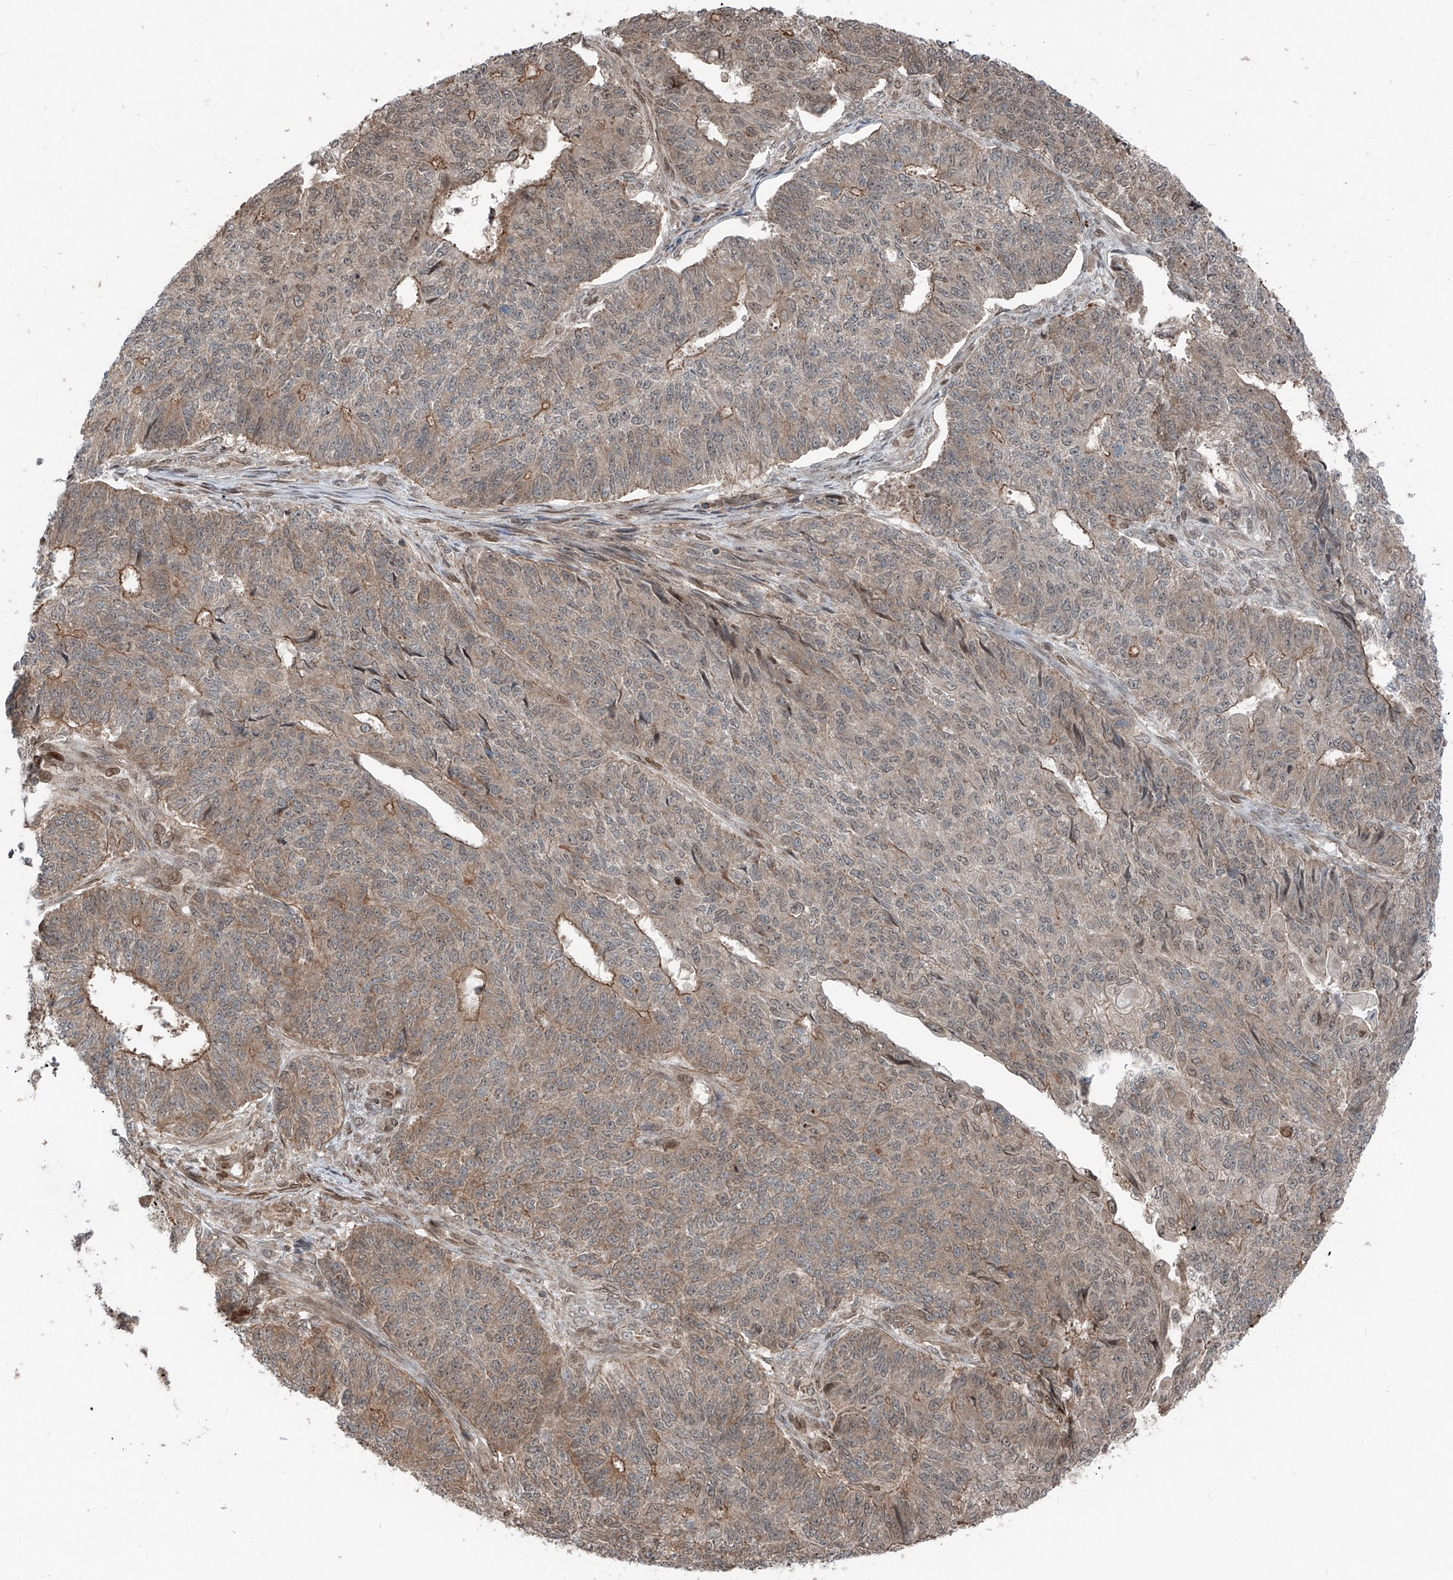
{"staining": {"intensity": "moderate", "quantity": "<25%", "location": "cytoplasmic/membranous"}, "tissue": "endometrial cancer", "cell_type": "Tumor cells", "image_type": "cancer", "snomed": [{"axis": "morphology", "description": "Adenocarcinoma, NOS"}, {"axis": "topography", "description": "Endometrium"}], "caption": "A histopathology image of human adenocarcinoma (endometrial) stained for a protein displays moderate cytoplasmic/membranous brown staining in tumor cells.", "gene": "CEP162", "patient": {"sex": "female", "age": 32}}